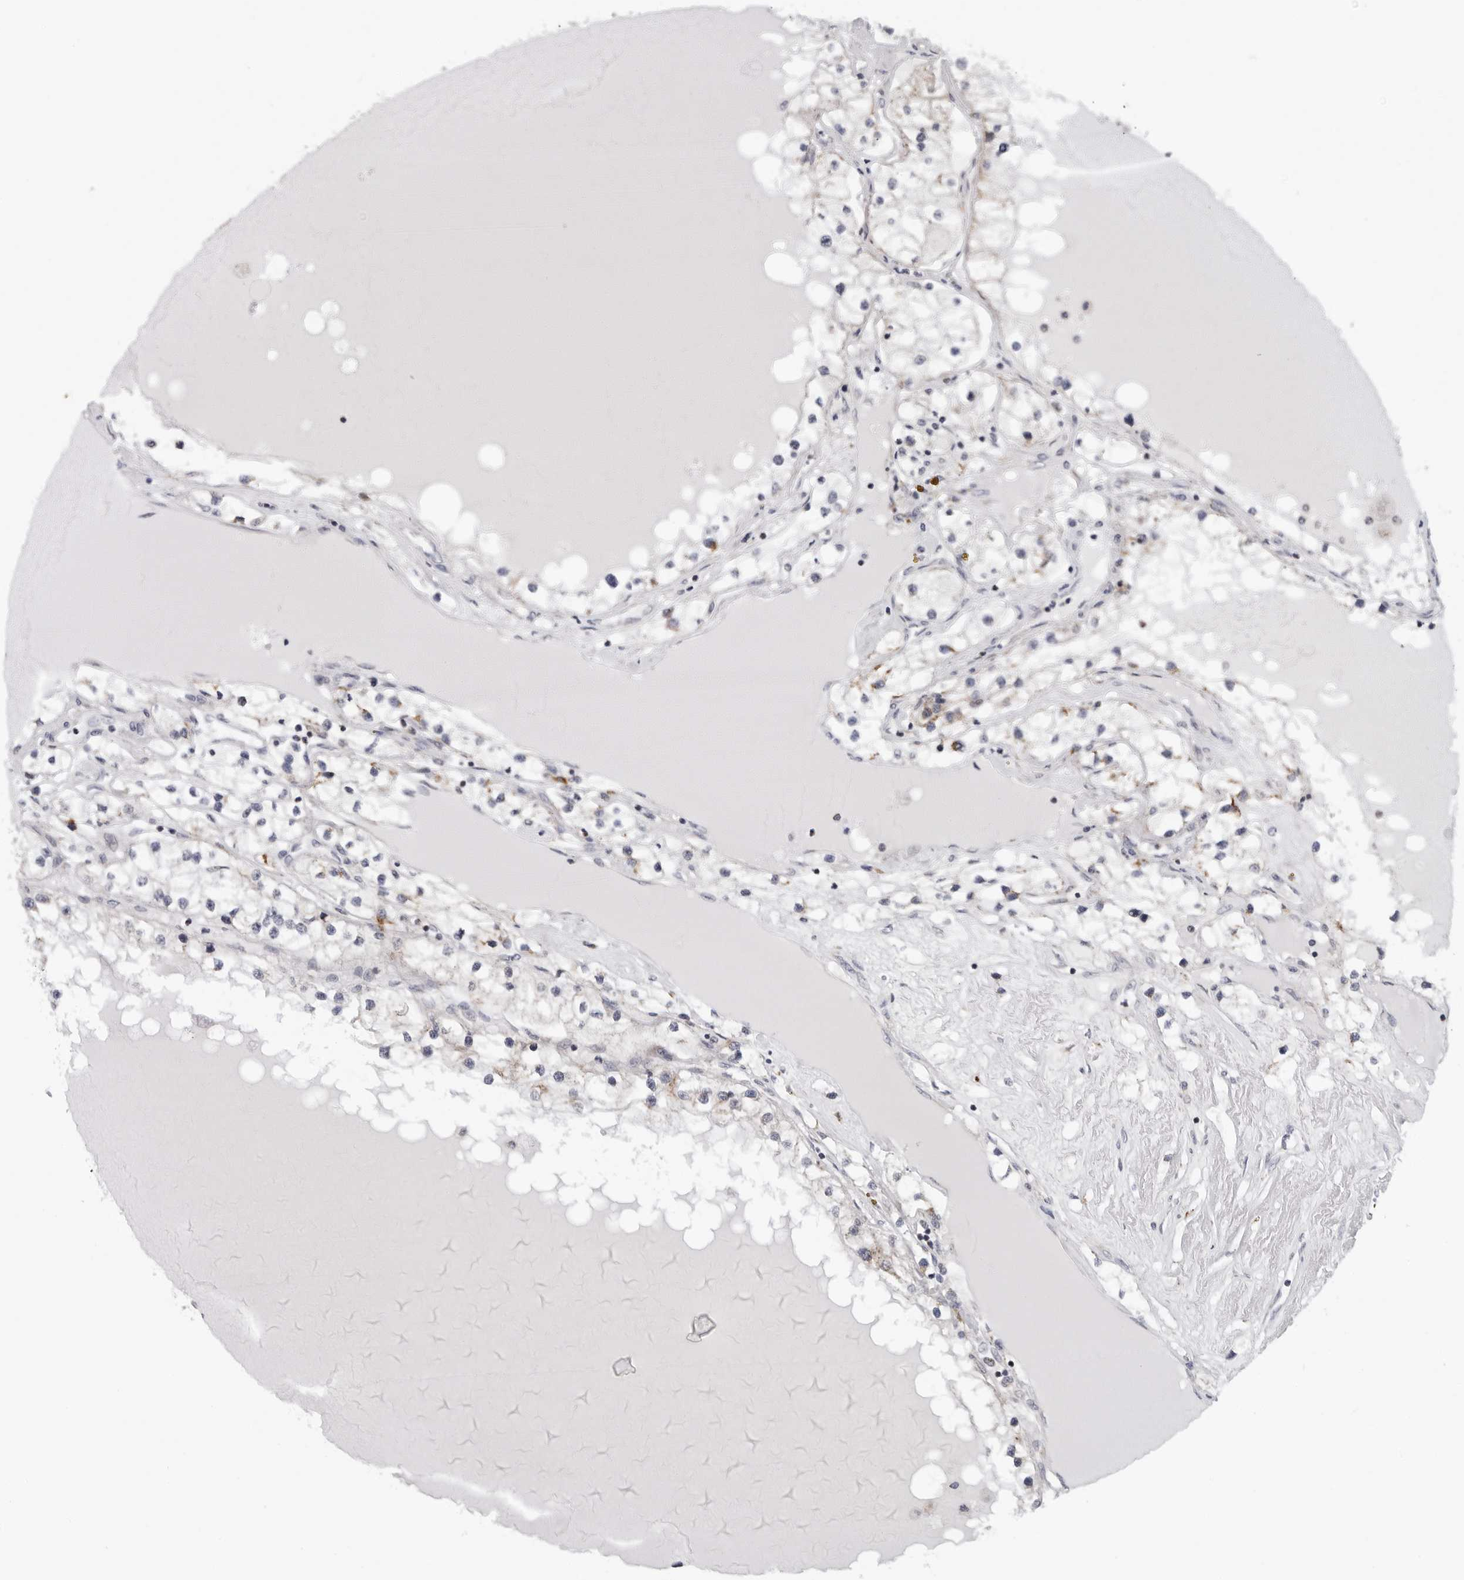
{"staining": {"intensity": "weak", "quantity": "25%-75%", "location": "cytoplasmic/membranous"}, "tissue": "renal cancer", "cell_type": "Tumor cells", "image_type": "cancer", "snomed": [{"axis": "morphology", "description": "Adenocarcinoma, NOS"}, {"axis": "topography", "description": "Kidney"}], "caption": "High-magnification brightfield microscopy of renal cancer stained with DAB (brown) and counterstained with hematoxylin (blue). tumor cells exhibit weak cytoplasmic/membranous staining is identified in about25%-75% of cells. The protein is shown in brown color, while the nuclei are stained blue.", "gene": "CPT2", "patient": {"sex": "male", "age": 68}}